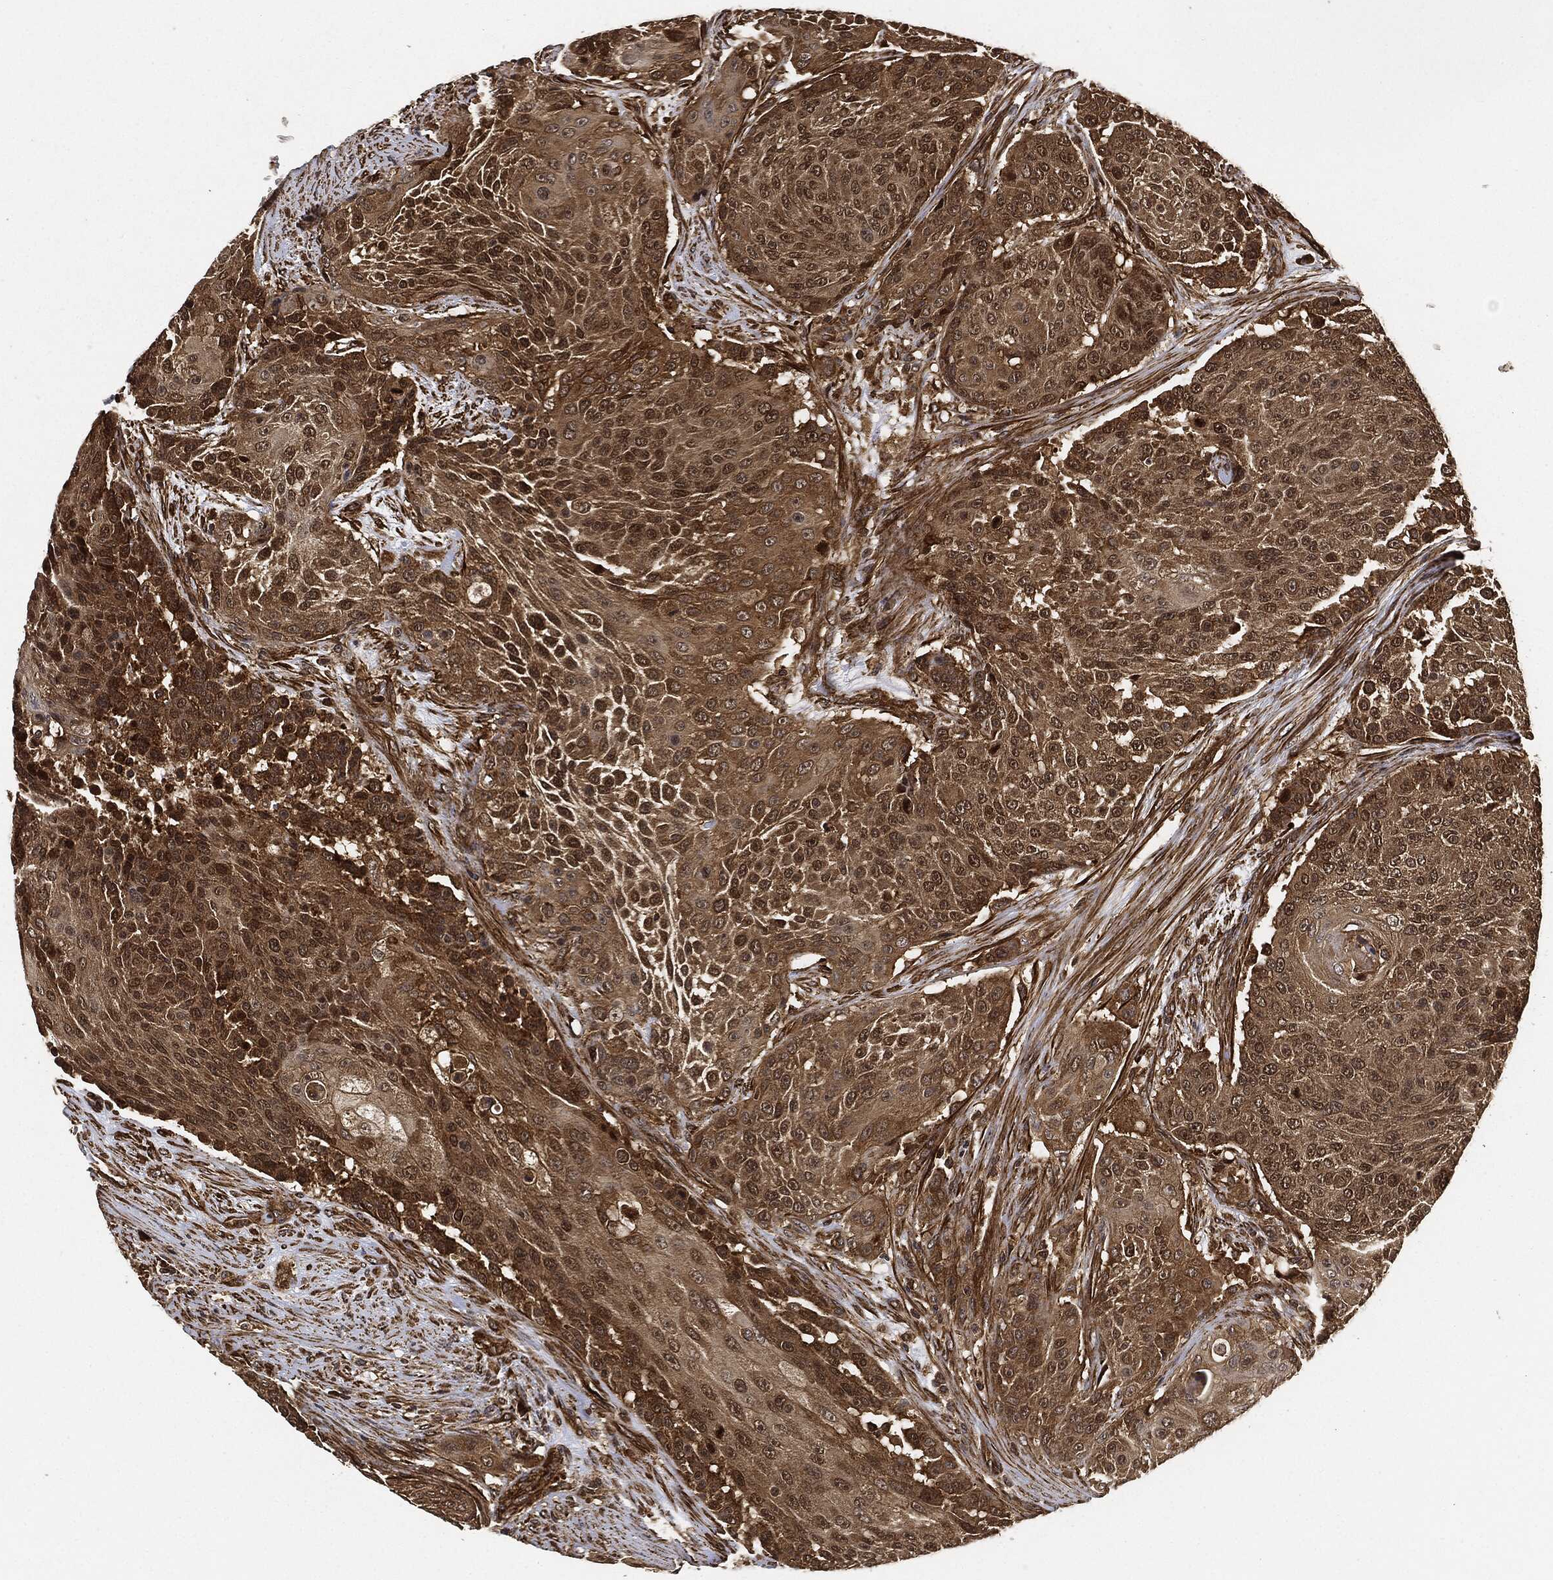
{"staining": {"intensity": "strong", "quantity": ">75%", "location": "cytoplasmic/membranous"}, "tissue": "urothelial cancer", "cell_type": "Tumor cells", "image_type": "cancer", "snomed": [{"axis": "morphology", "description": "Urothelial carcinoma, High grade"}, {"axis": "topography", "description": "Urinary bladder"}], "caption": "A photomicrograph of human urothelial carcinoma (high-grade) stained for a protein reveals strong cytoplasmic/membranous brown staining in tumor cells. The staining was performed using DAB, with brown indicating positive protein expression. Nuclei are stained blue with hematoxylin.", "gene": "CEP290", "patient": {"sex": "female", "age": 63}}